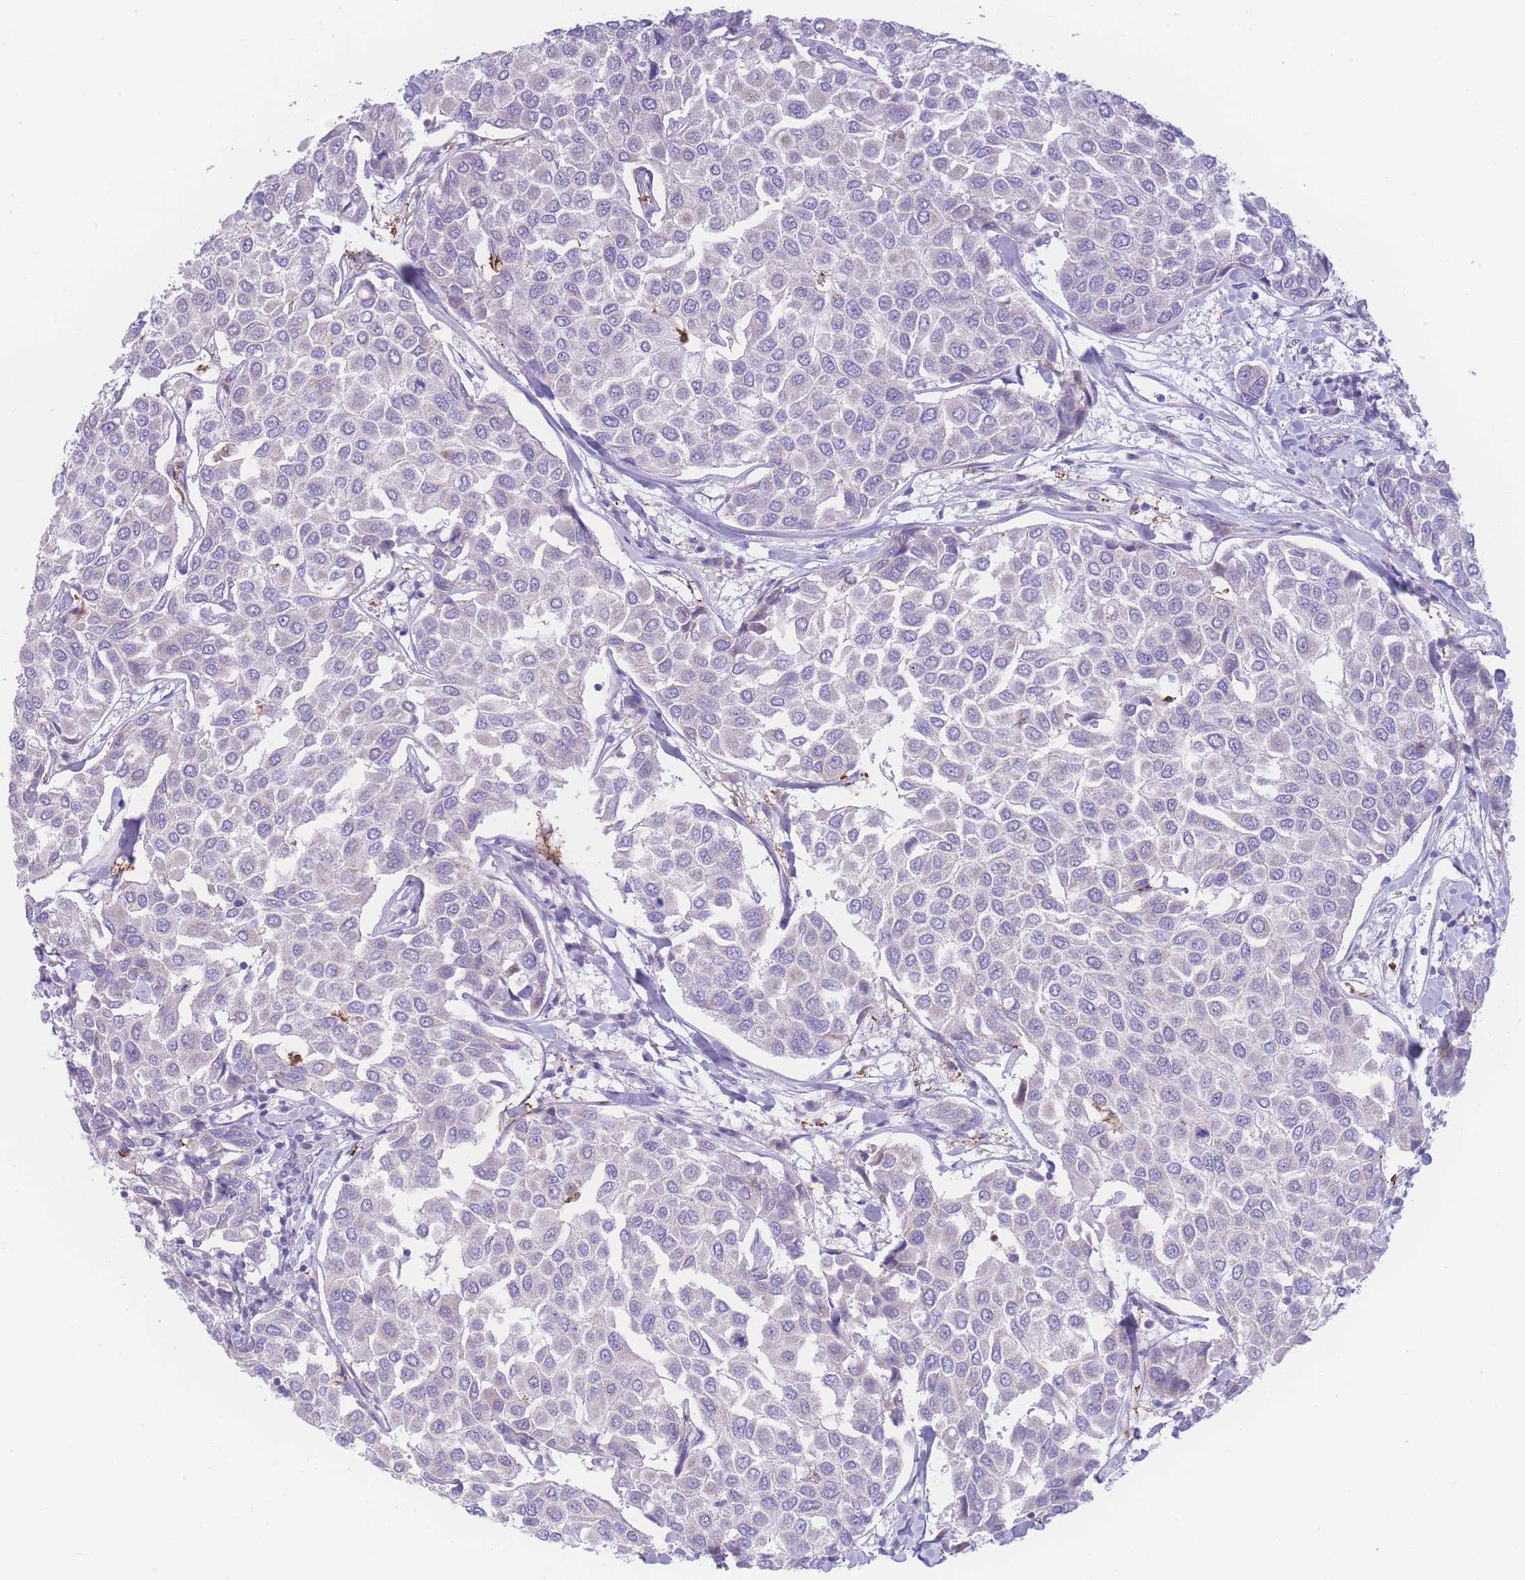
{"staining": {"intensity": "negative", "quantity": "none", "location": "none"}, "tissue": "breast cancer", "cell_type": "Tumor cells", "image_type": "cancer", "snomed": [{"axis": "morphology", "description": "Duct carcinoma"}, {"axis": "topography", "description": "Breast"}], "caption": "Immunohistochemistry (IHC) micrograph of neoplastic tissue: breast cancer (intraductal carcinoma) stained with DAB reveals no significant protein expression in tumor cells.", "gene": "NBEAL1", "patient": {"sex": "female", "age": 55}}